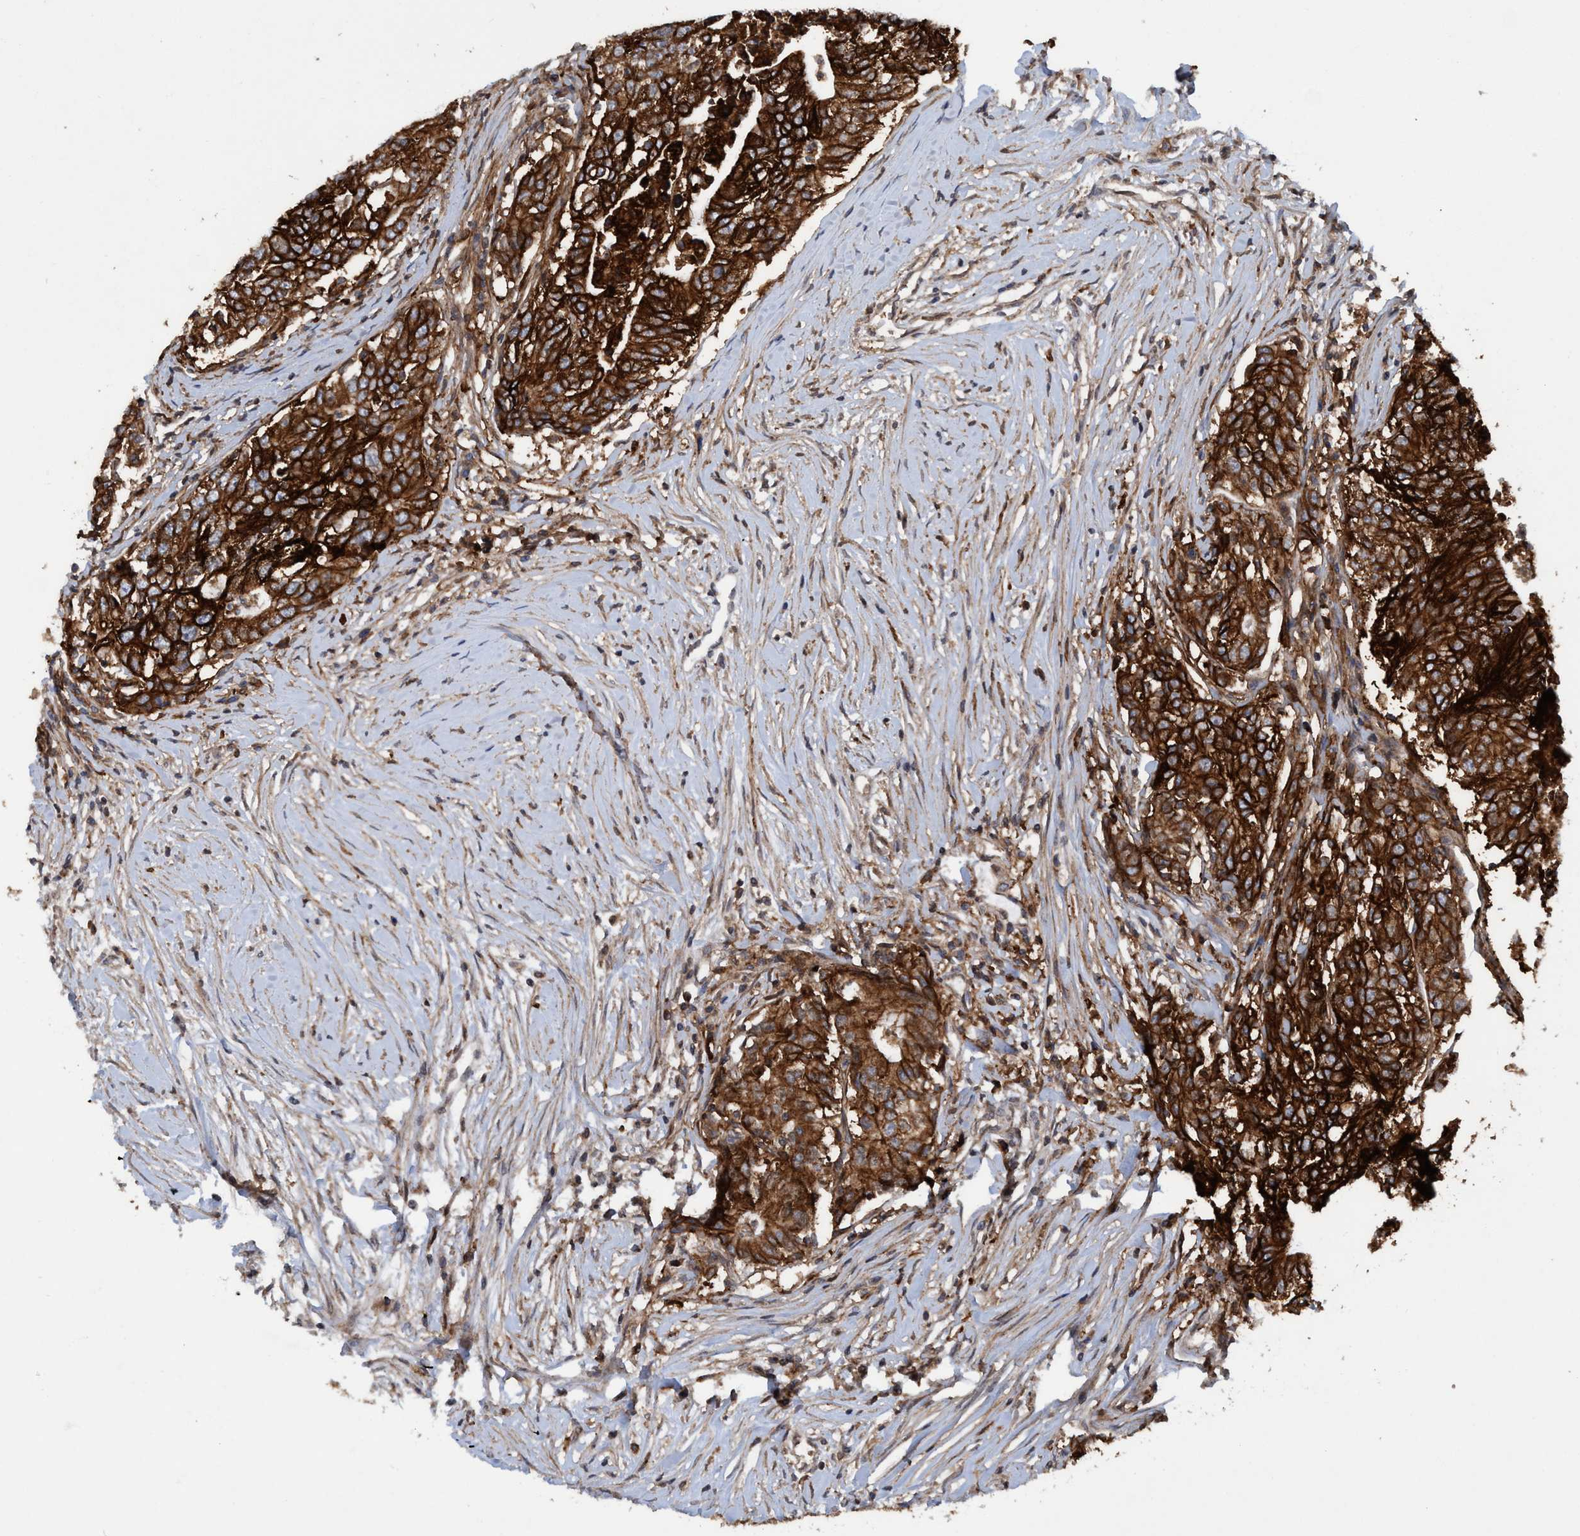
{"staining": {"intensity": "strong", "quantity": ">75%", "location": "cytoplasmic/membranous"}, "tissue": "colorectal cancer", "cell_type": "Tumor cells", "image_type": "cancer", "snomed": [{"axis": "morphology", "description": "Adenocarcinoma, NOS"}, {"axis": "topography", "description": "Colon"}], "caption": "Strong cytoplasmic/membranous positivity is appreciated in approximately >75% of tumor cells in colorectal adenocarcinoma. (DAB (3,3'-diaminobenzidine) = brown stain, brightfield microscopy at high magnification).", "gene": "SLC16A3", "patient": {"sex": "female", "age": 77}}